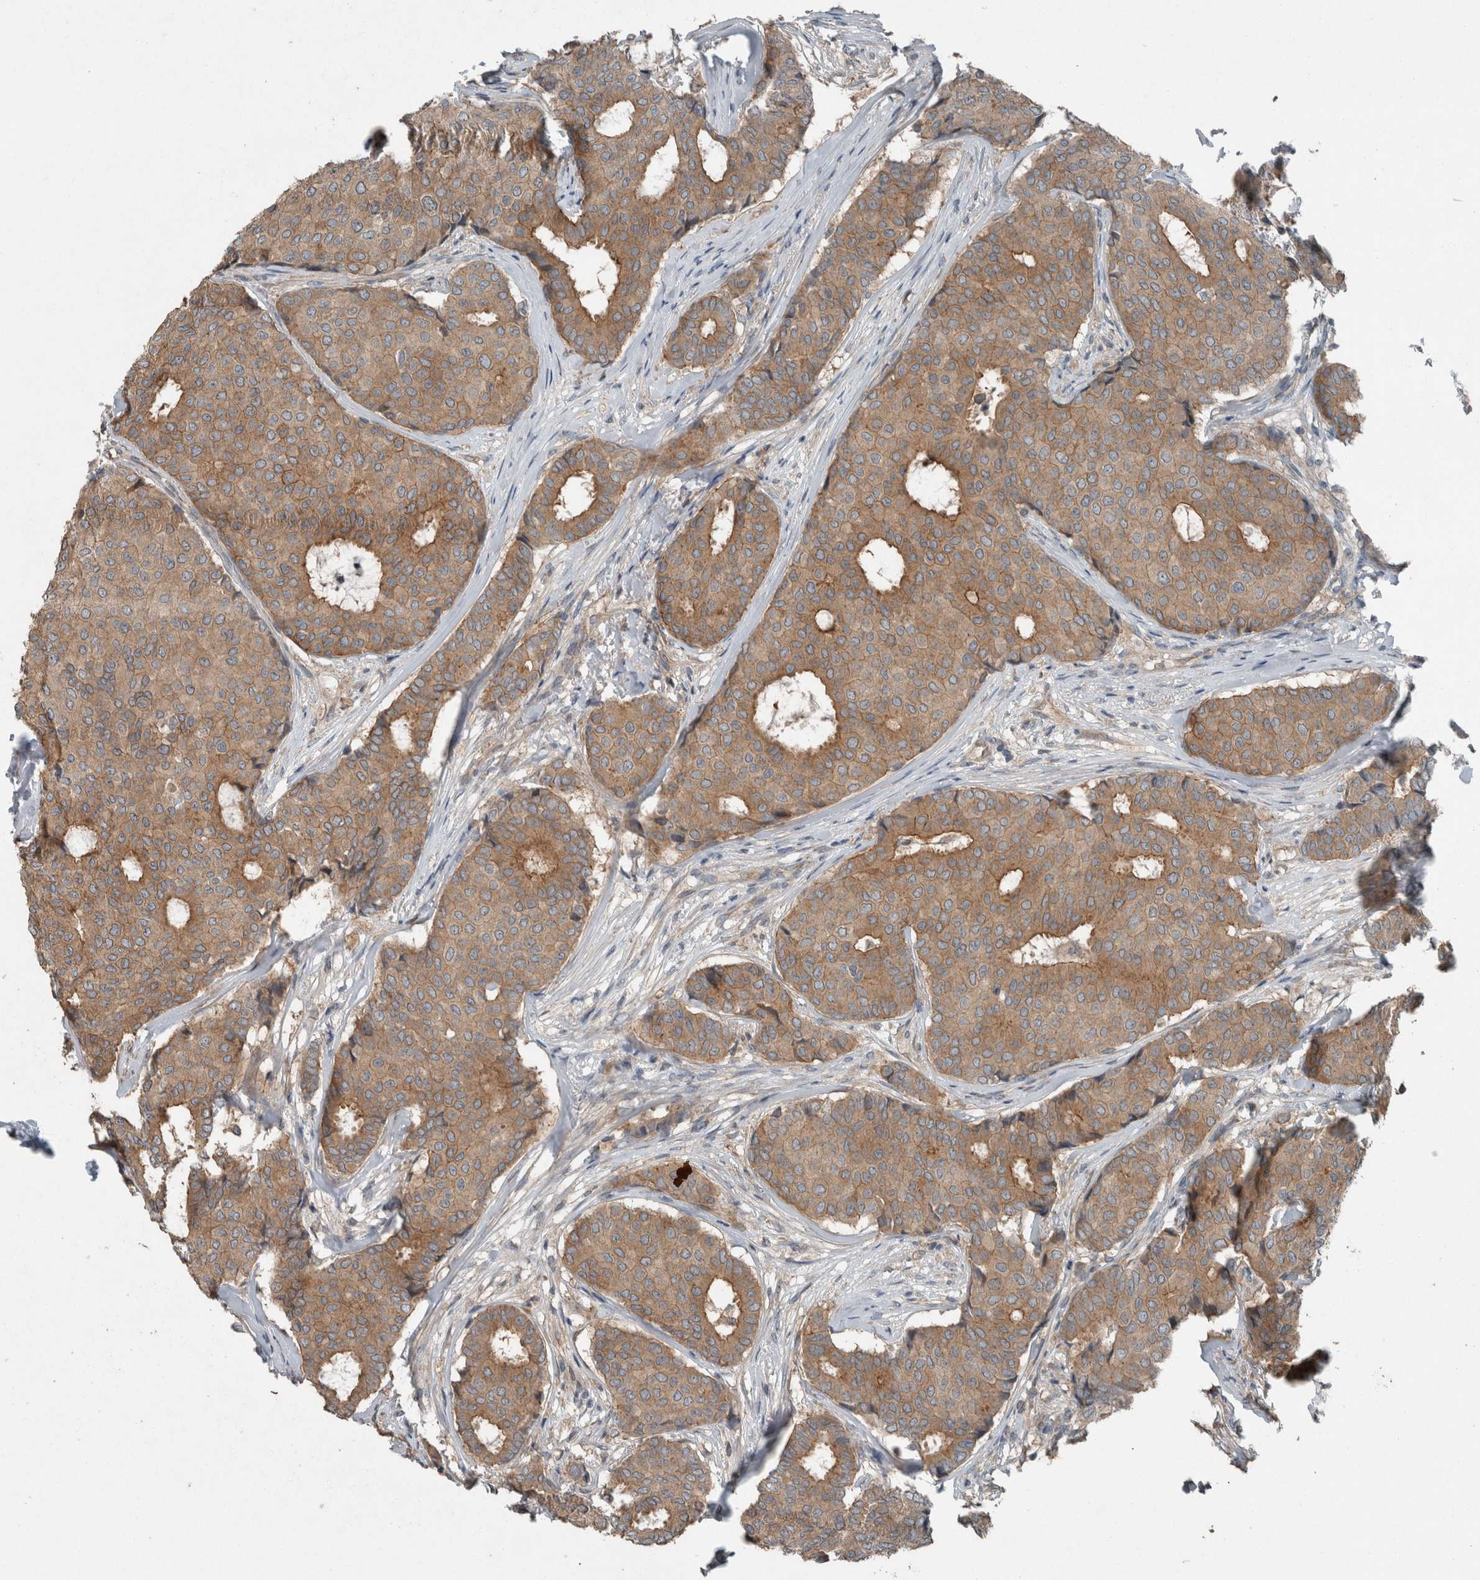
{"staining": {"intensity": "moderate", "quantity": ">75%", "location": "cytoplasmic/membranous"}, "tissue": "breast cancer", "cell_type": "Tumor cells", "image_type": "cancer", "snomed": [{"axis": "morphology", "description": "Duct carcinoma"}, {"axis": "topography", "description": "Breast"}], "caption": "A micrograph of human breast cancer stained for a protein demonstrates moderate cytoplasmic/membranous brown staining in tumor cells. Using DAB (3,3'-diaminobenzidine) (brown) and hematoxylin (blue) stains, captured at high magnification using brightfield microscopy.", "gene": "KNTC1", "patient": {"sex": "female", "age": 75}}